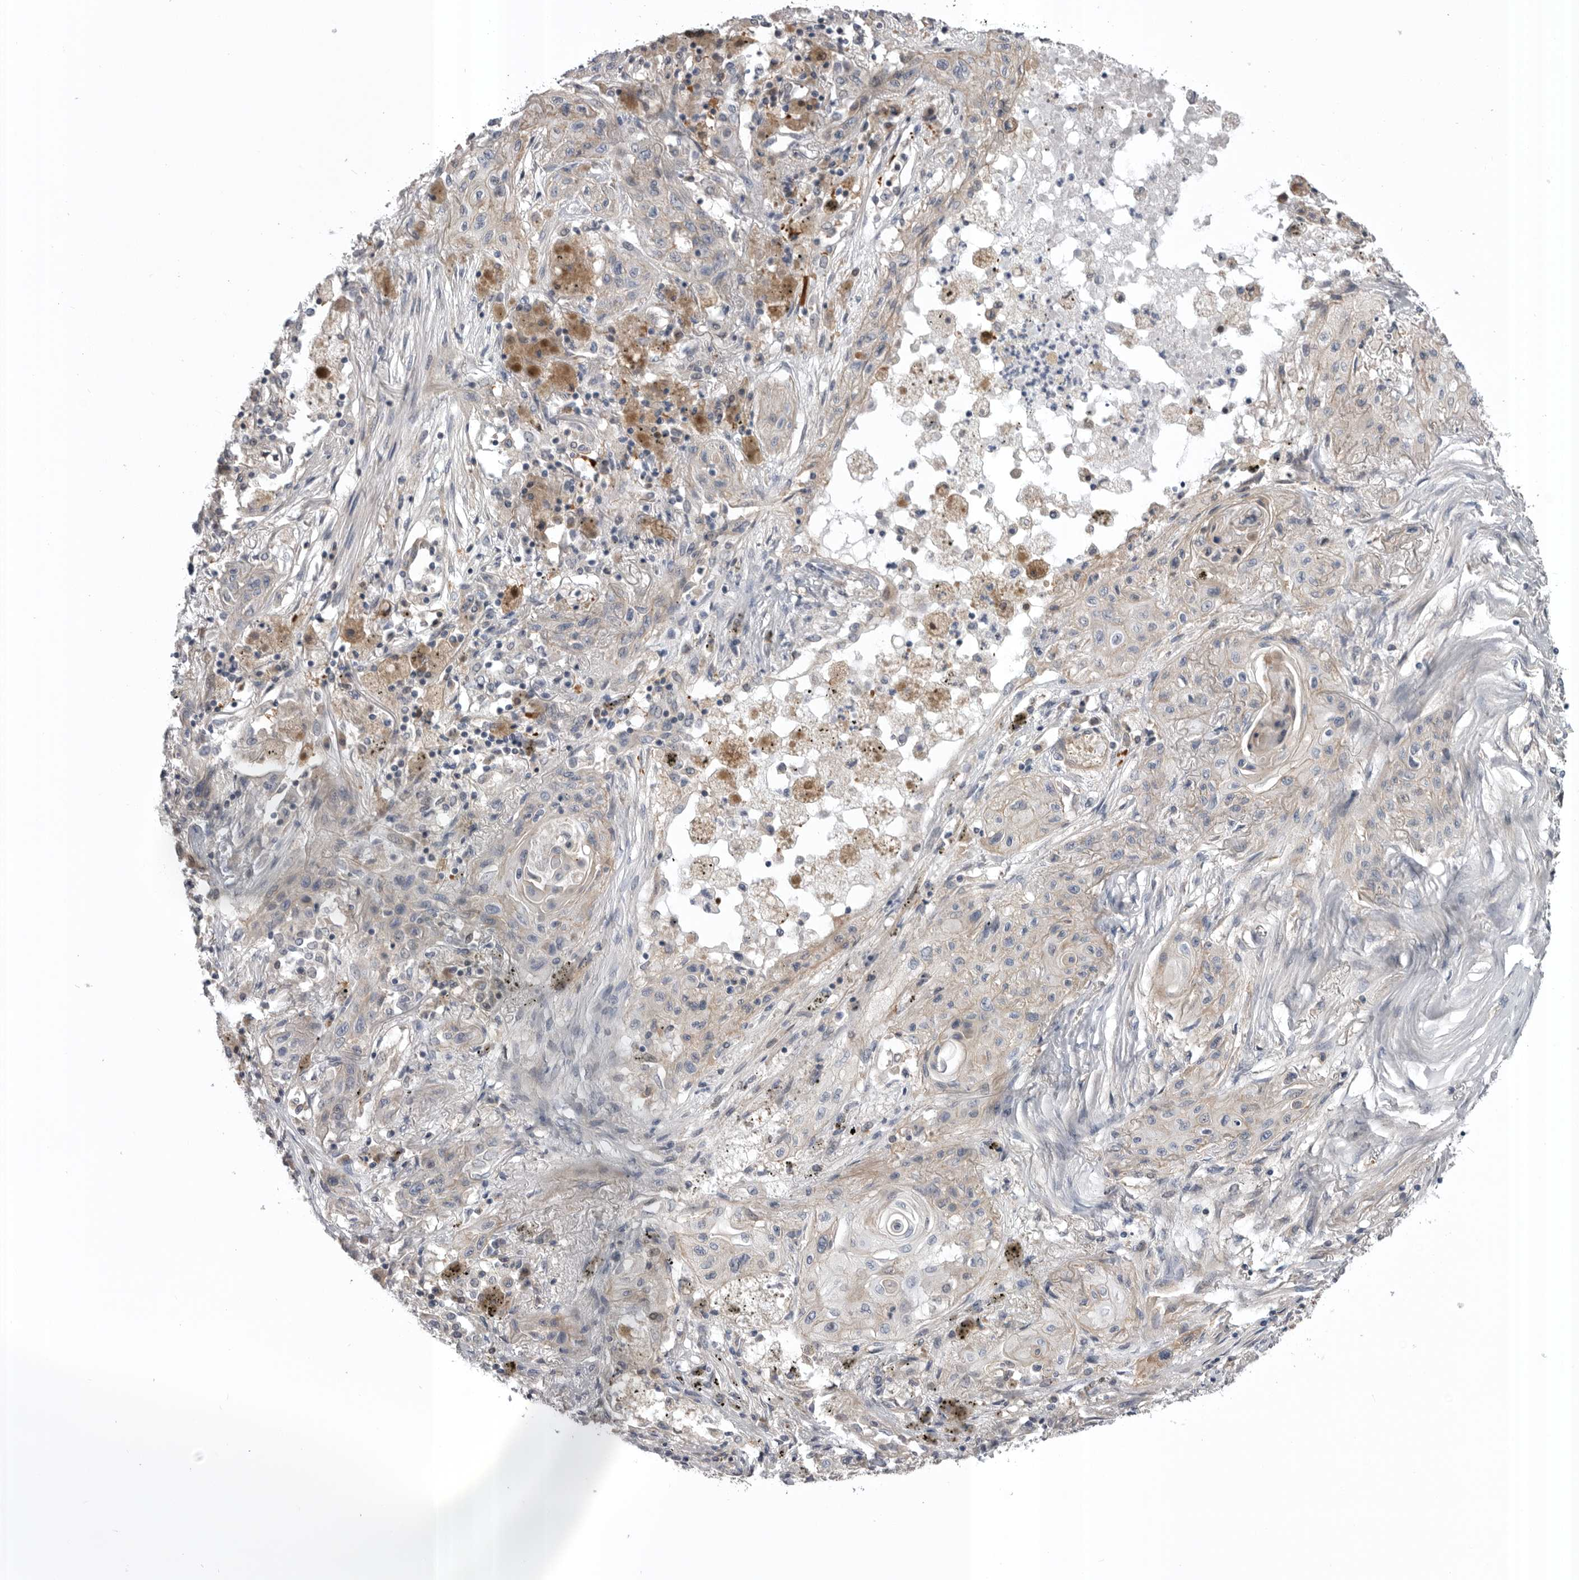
{"staining": {"intensity": "negative", "quantity": "none", "location": "none"}, "tissue": "lung cancer", "cell_type": "Tumor cells", "image_type": "cancer", "snomed": [{"axis": "morphology", "description": "Squamous cell carcinoma, NOS"}, {"axis": "topography", "description": "Lung"}], "caption": "Tumor cells show no significant protein positivity in lung cancer (squamous cell carcinoma).", "gene": "RAB3GAP2", "patient": {"sex": "female", "age": 47}}